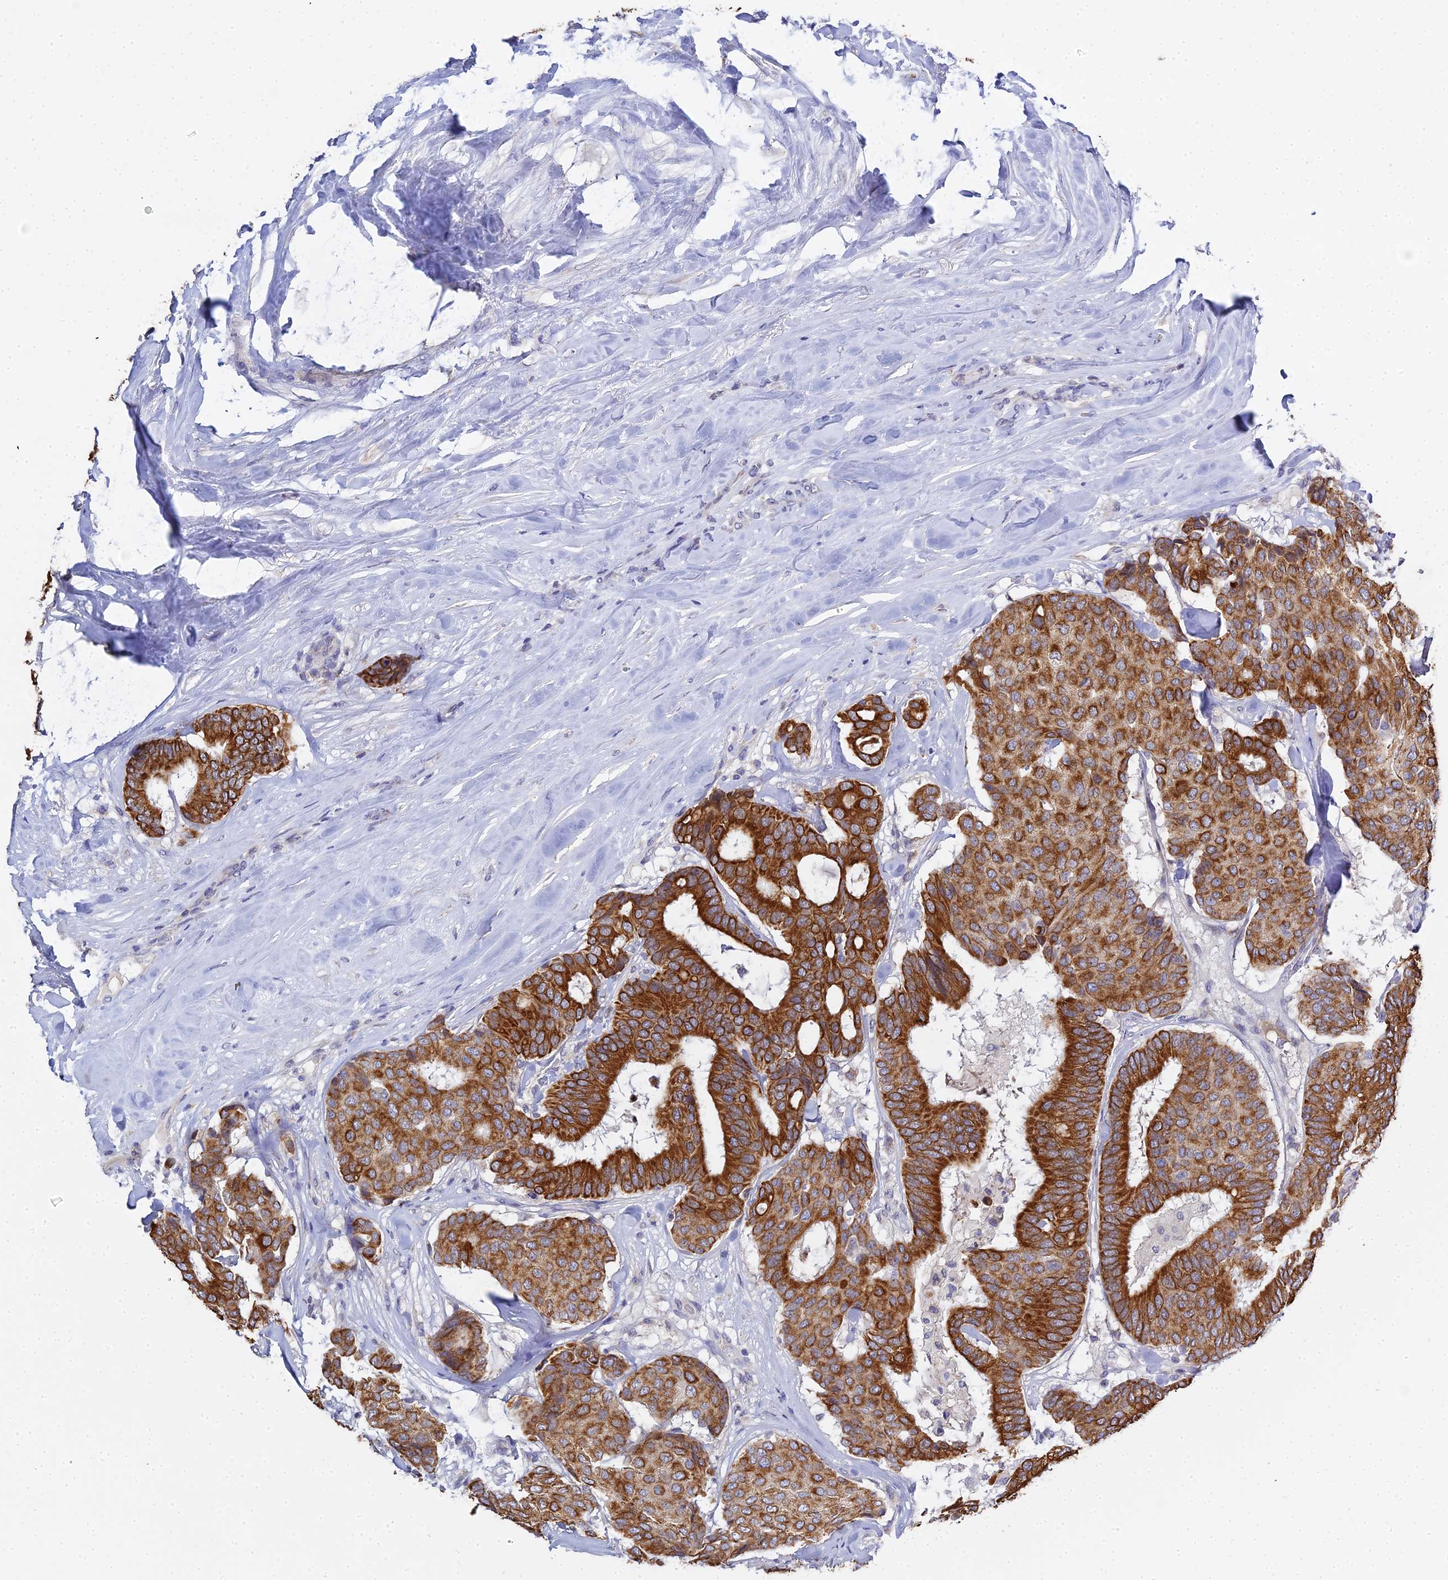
{"staining": {"intensity": "strong", "quantity": ">75%", "location": "cytoplasmic/membranous"}, "tissue": "breast cancer", "cell_type": "Tumor cells", "image_type": "cancer", "snomed": [{"axis": "morphology", "description": "Duct carcinoma"}, {"axis": "topography", "description": "Breast"}], "caption": "Protein staining of breast cancer tissue exhibits strong cytoplasmic/membranous expression in about >75% of tumor cells. The staining was performed using DAB, with brown indicating positive protein expression. Nuclei are stained blue with hematoxylin.", "gene": "ZXDA", "patient": {"sex": "female", "age": 75}}